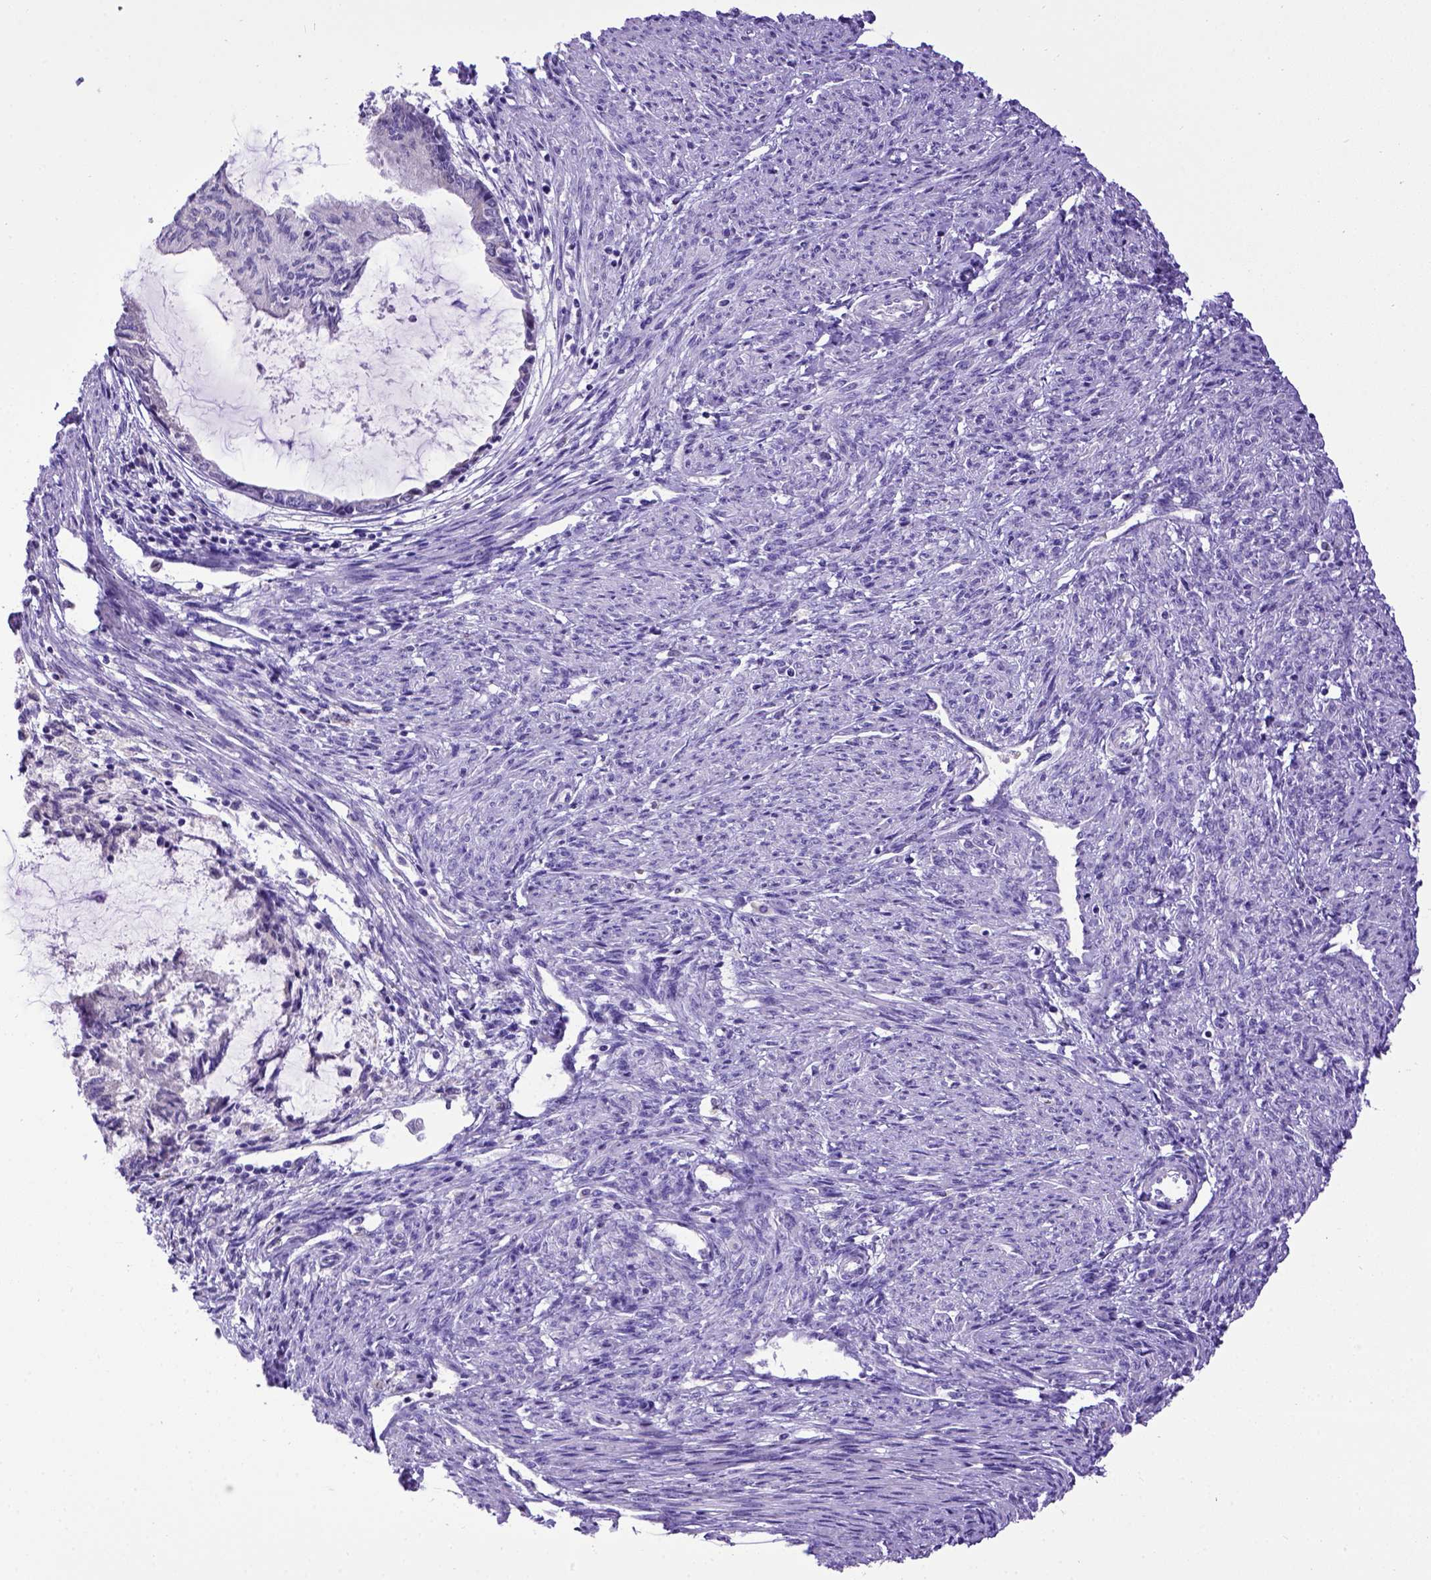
{"staining": {"intensity": "negative", "quantity": "none", "location": "none"}, "tissue": "endometrial cancer", "cell_type": "Tumor cells", "image_type": "cancer", "snomed": [{"axis": "morphology", "description": "Adenocarcinoma, NOS"}, {"axis": "topography", "description": "Endometrium"}], "caption": "Immunohistochemistry (IHC) micrograph of human endometrial adenocarcinoma stained for a protein (brown), which displays no positivity in tumor cells.", "gene": "SPEF1", "patient": {"sex": "female", "age": 86}}